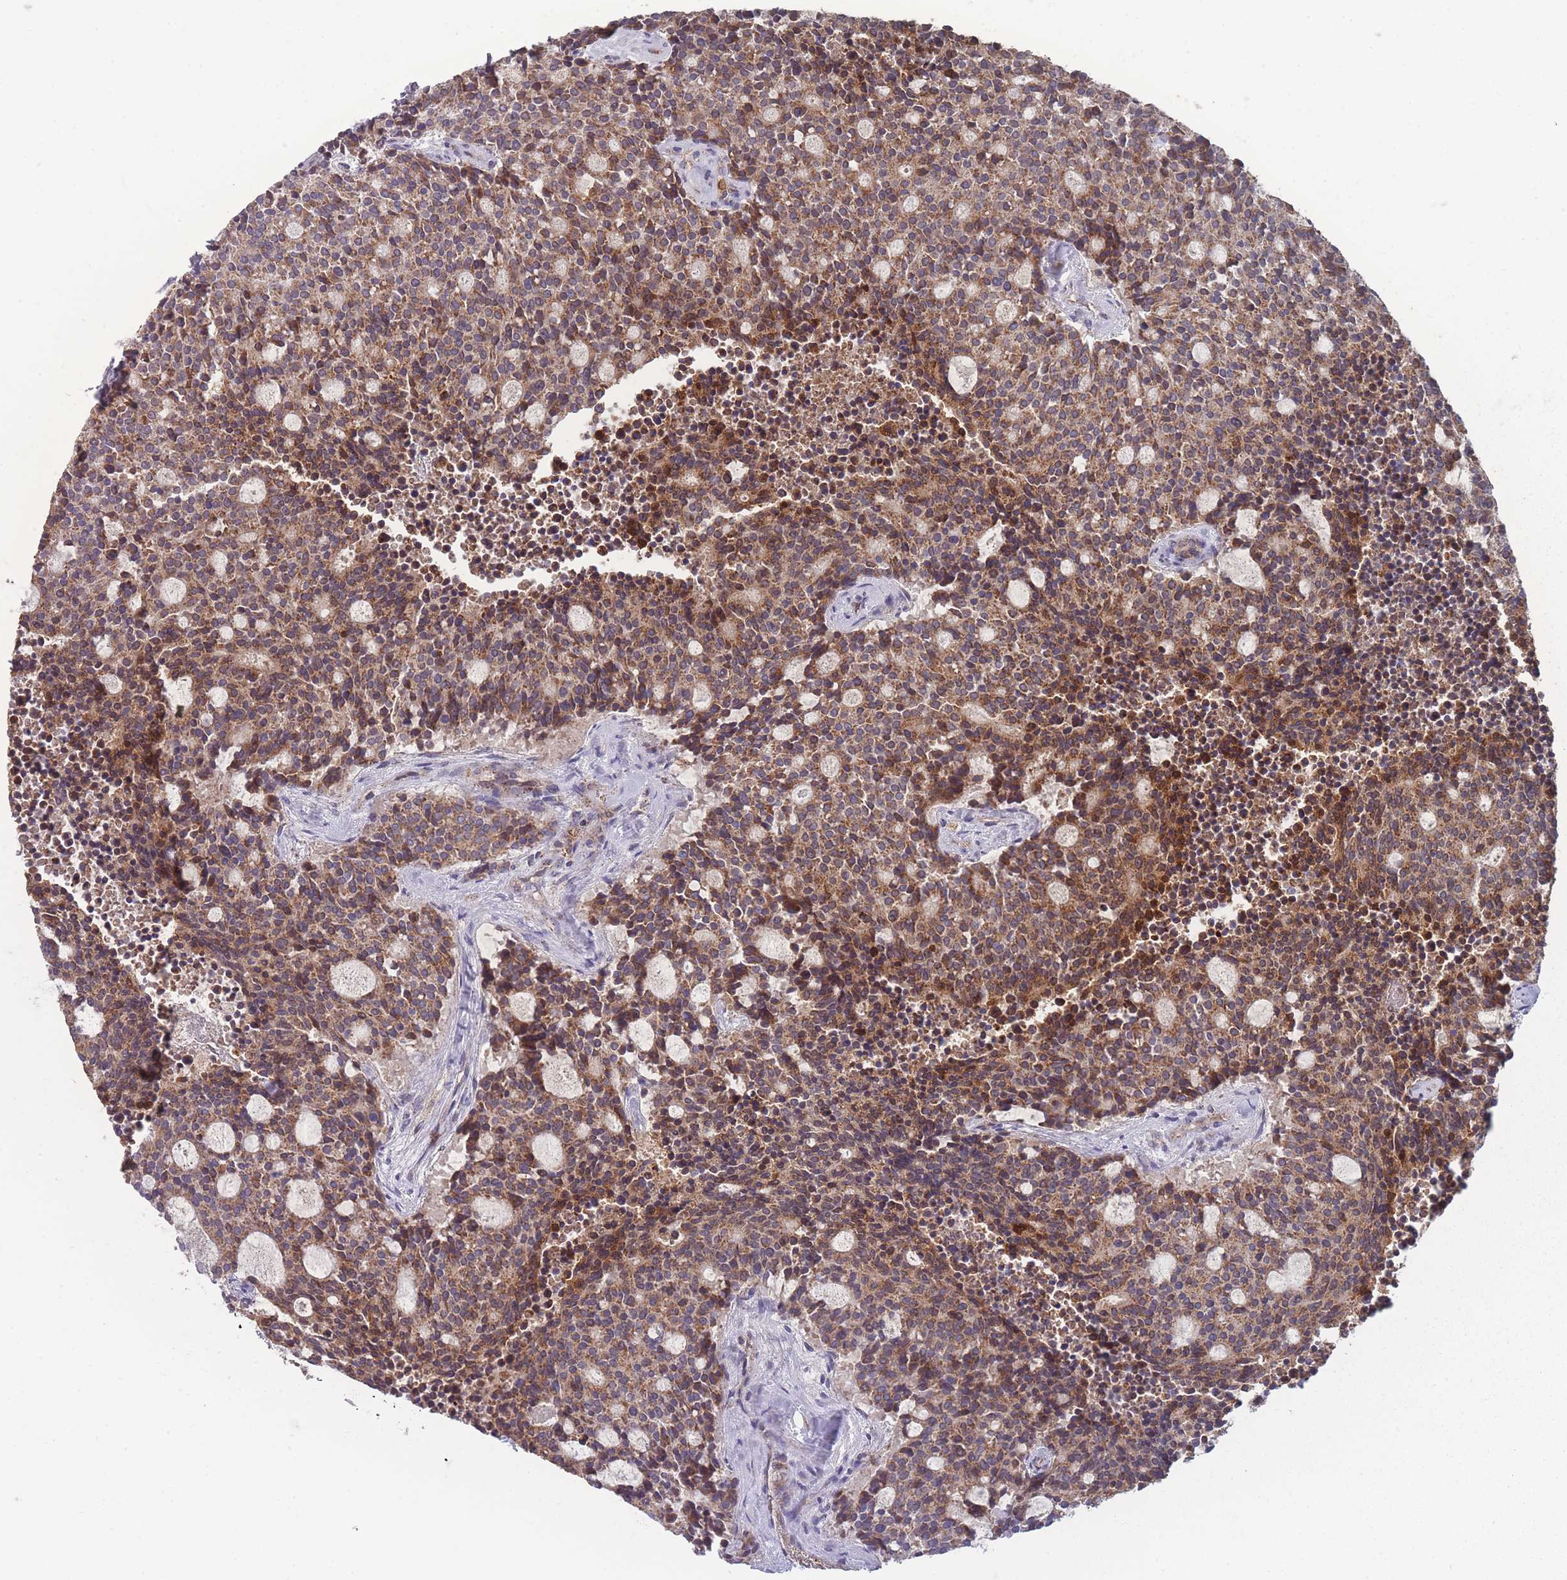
{"staining": {"intensity": "moderate", "quantity": ">75%", "location": "cytoplasmic/membranous"}, "tissue": "carcinoid", "cell_type": "Tumor cells", "image_type": "cancer", "snomed": [{"axis": "morphology", "description": "Carcinoid, malignant, NOS"}, {"axis": "topography", "description": "Pancreas"}], "caption": "Protein expression by immunohistochemistry (IHC) shows moderate cytoplasmic/membranous expression in approximately >75% of tumor cells in malignant carcinoid.", "gene": "SLC35B4", "patient": {"sex": "female", "age": 54}}